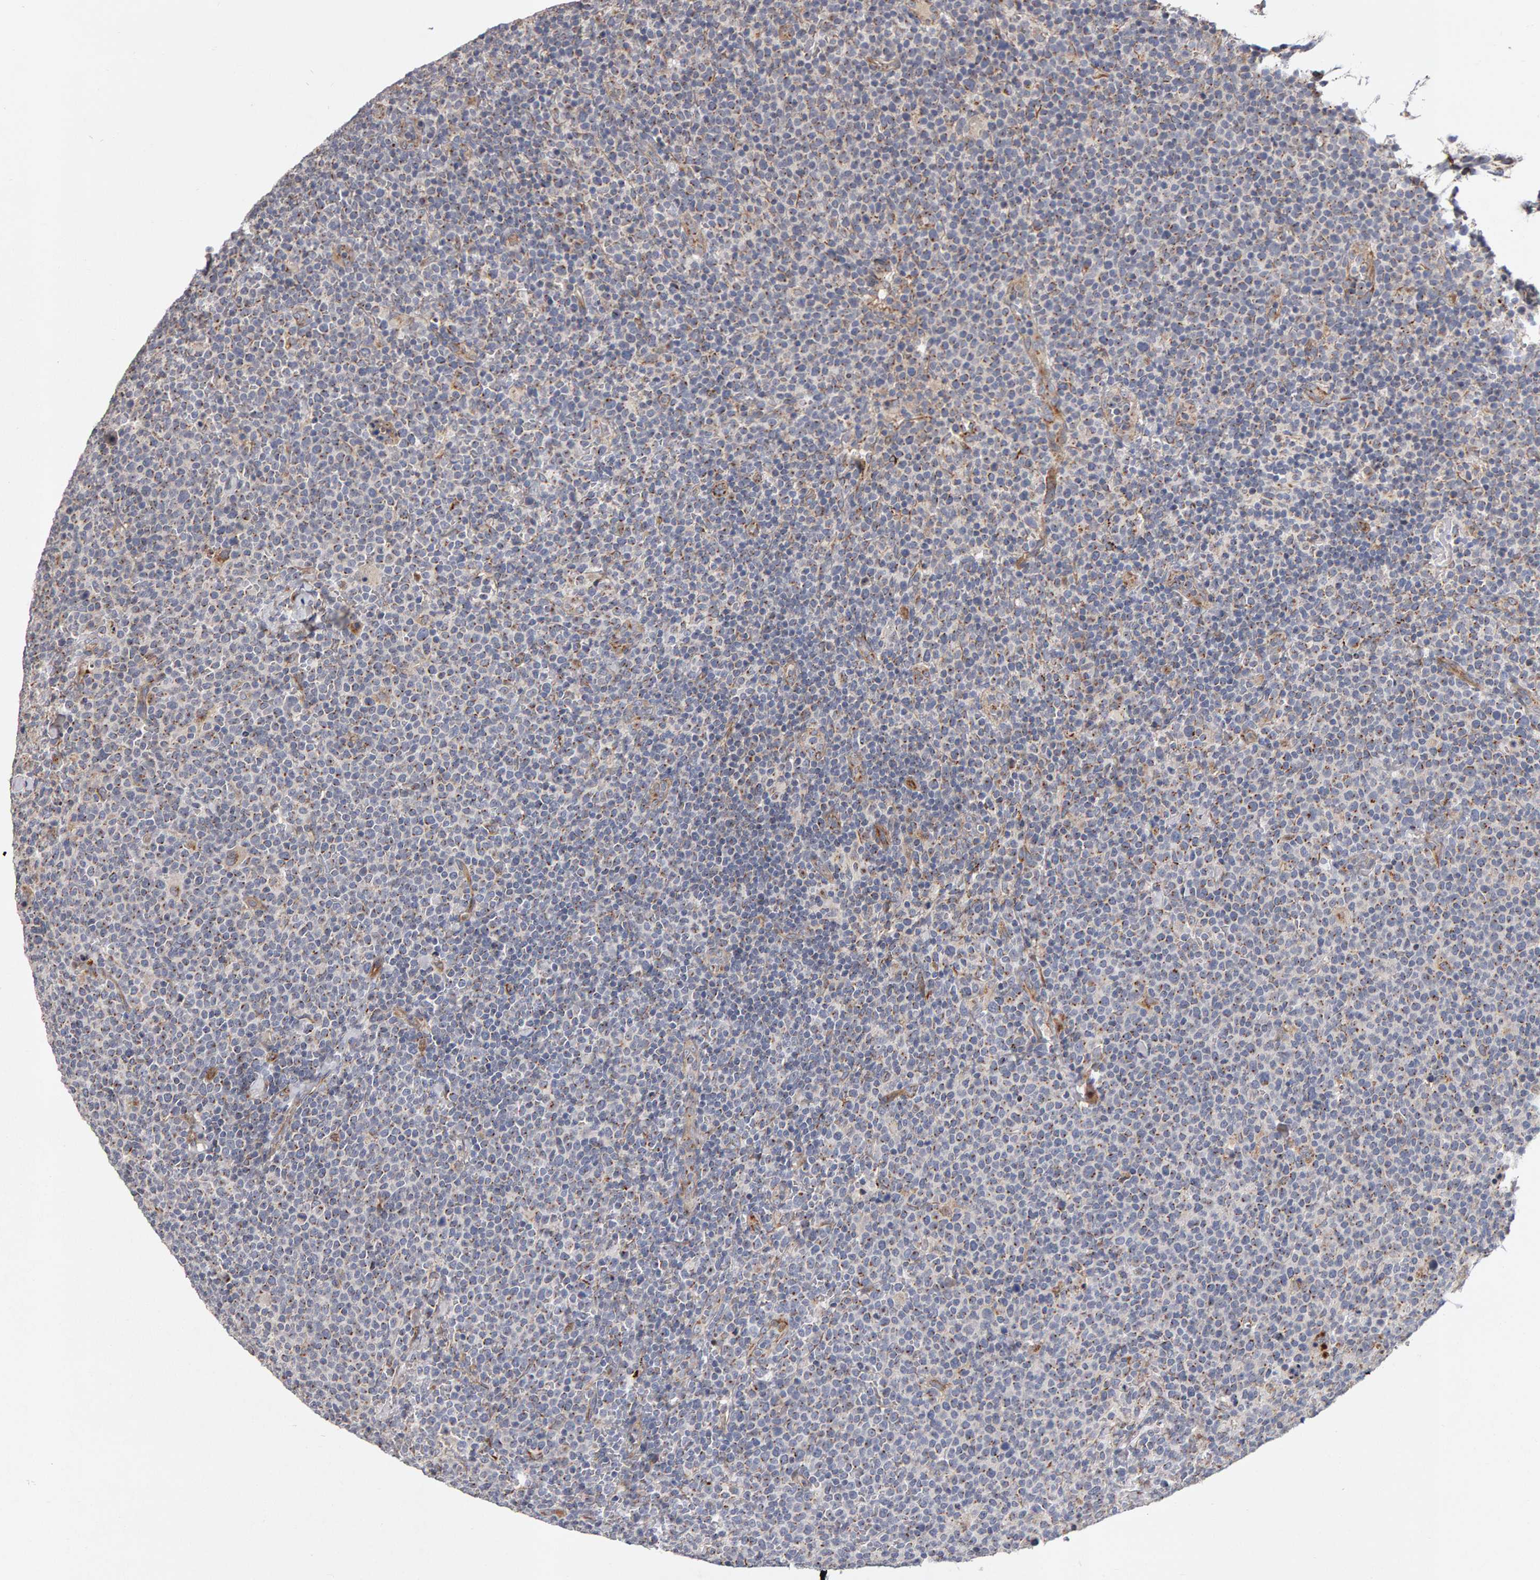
{"staining": {"intensity": "moderate", "quantity": ">75%", "location": "cytoplasmic/membranous"}, "tissue": "lymphoma", "cell_type": "Tumor cells", "image_type": "cancer", "snomed": [{"axis": "morphology", "description": "Malignant lymphoma, non-Hodgkin's type, High grade"}, {"axis": "topography", "description": "Lymph node"}], "caption": "Immunohistochemistry micrograph of high-grade malignant lymphoma, non-Hodgkin's type stained for a protein (brown), which displays medium levels of moderate cytoplasmic/membranous staining in approximately >75% of tumor cells.", "gene": "CANT1", "patient": {"sex": "male", "age": 61}}